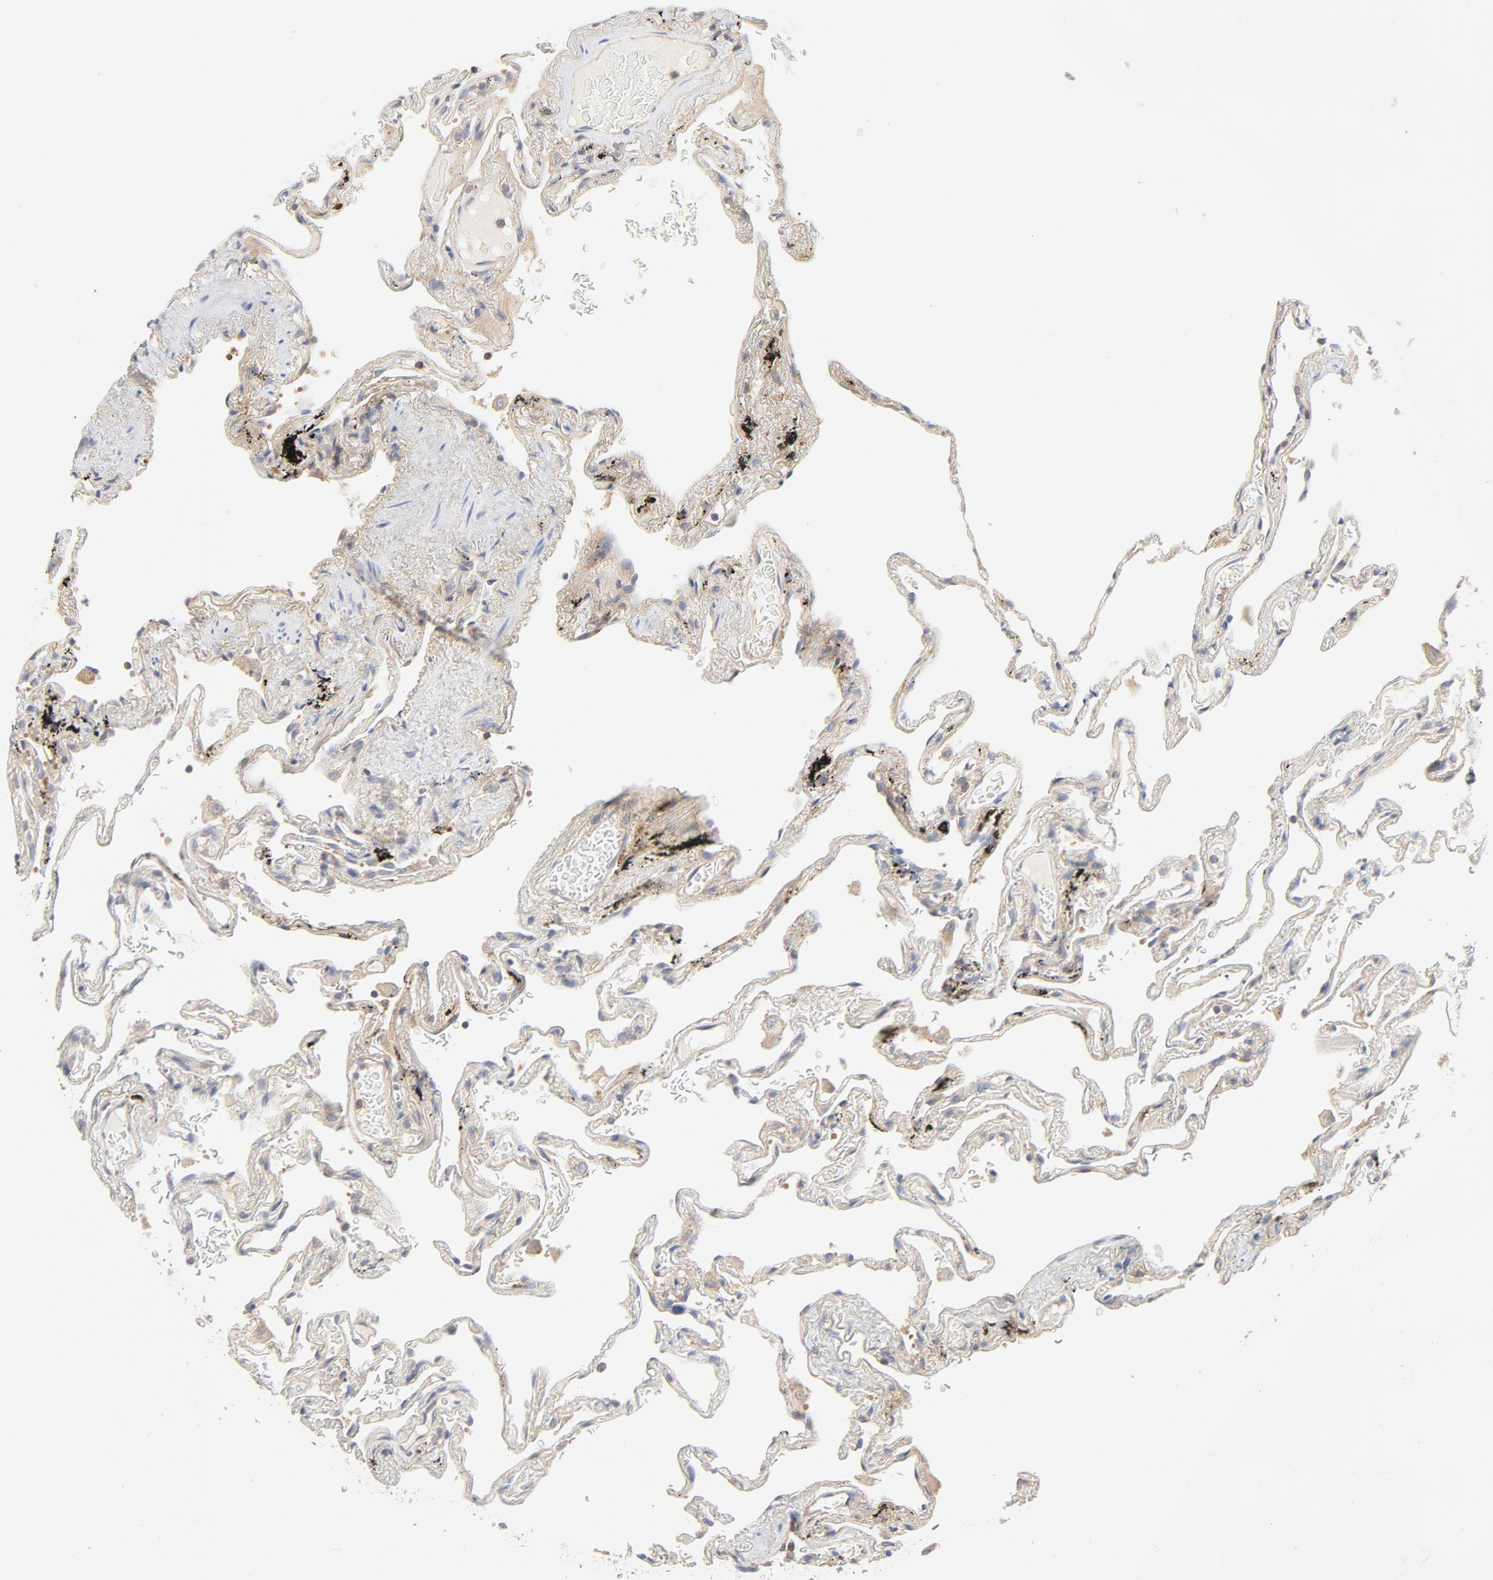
{"staining": {"intensity": "weak", "quantity": "<25%", "location": "cytoplasmic/membranous"}, "tissue": "lung", "cell_type": "Alveolar cells", "image_type": "normal", "snomed": [{"axis": "morphology", "description": "Normal tissue, NOS"}, {"axis": "morphology", "description": "Inflammation, NOS"}, {"axis": "topography", "description": "Lung"}], "caption": "A photomicrograph of human lung is negative for staining in alveolar cells. The staining was performed using DAB to visualize the protein expression in brown, while the nuclei were stained in blue with hematoxylin (Magnification: 20x).", "gene": "RABEP1", "patient": {"sex": "male", "age": 69}}